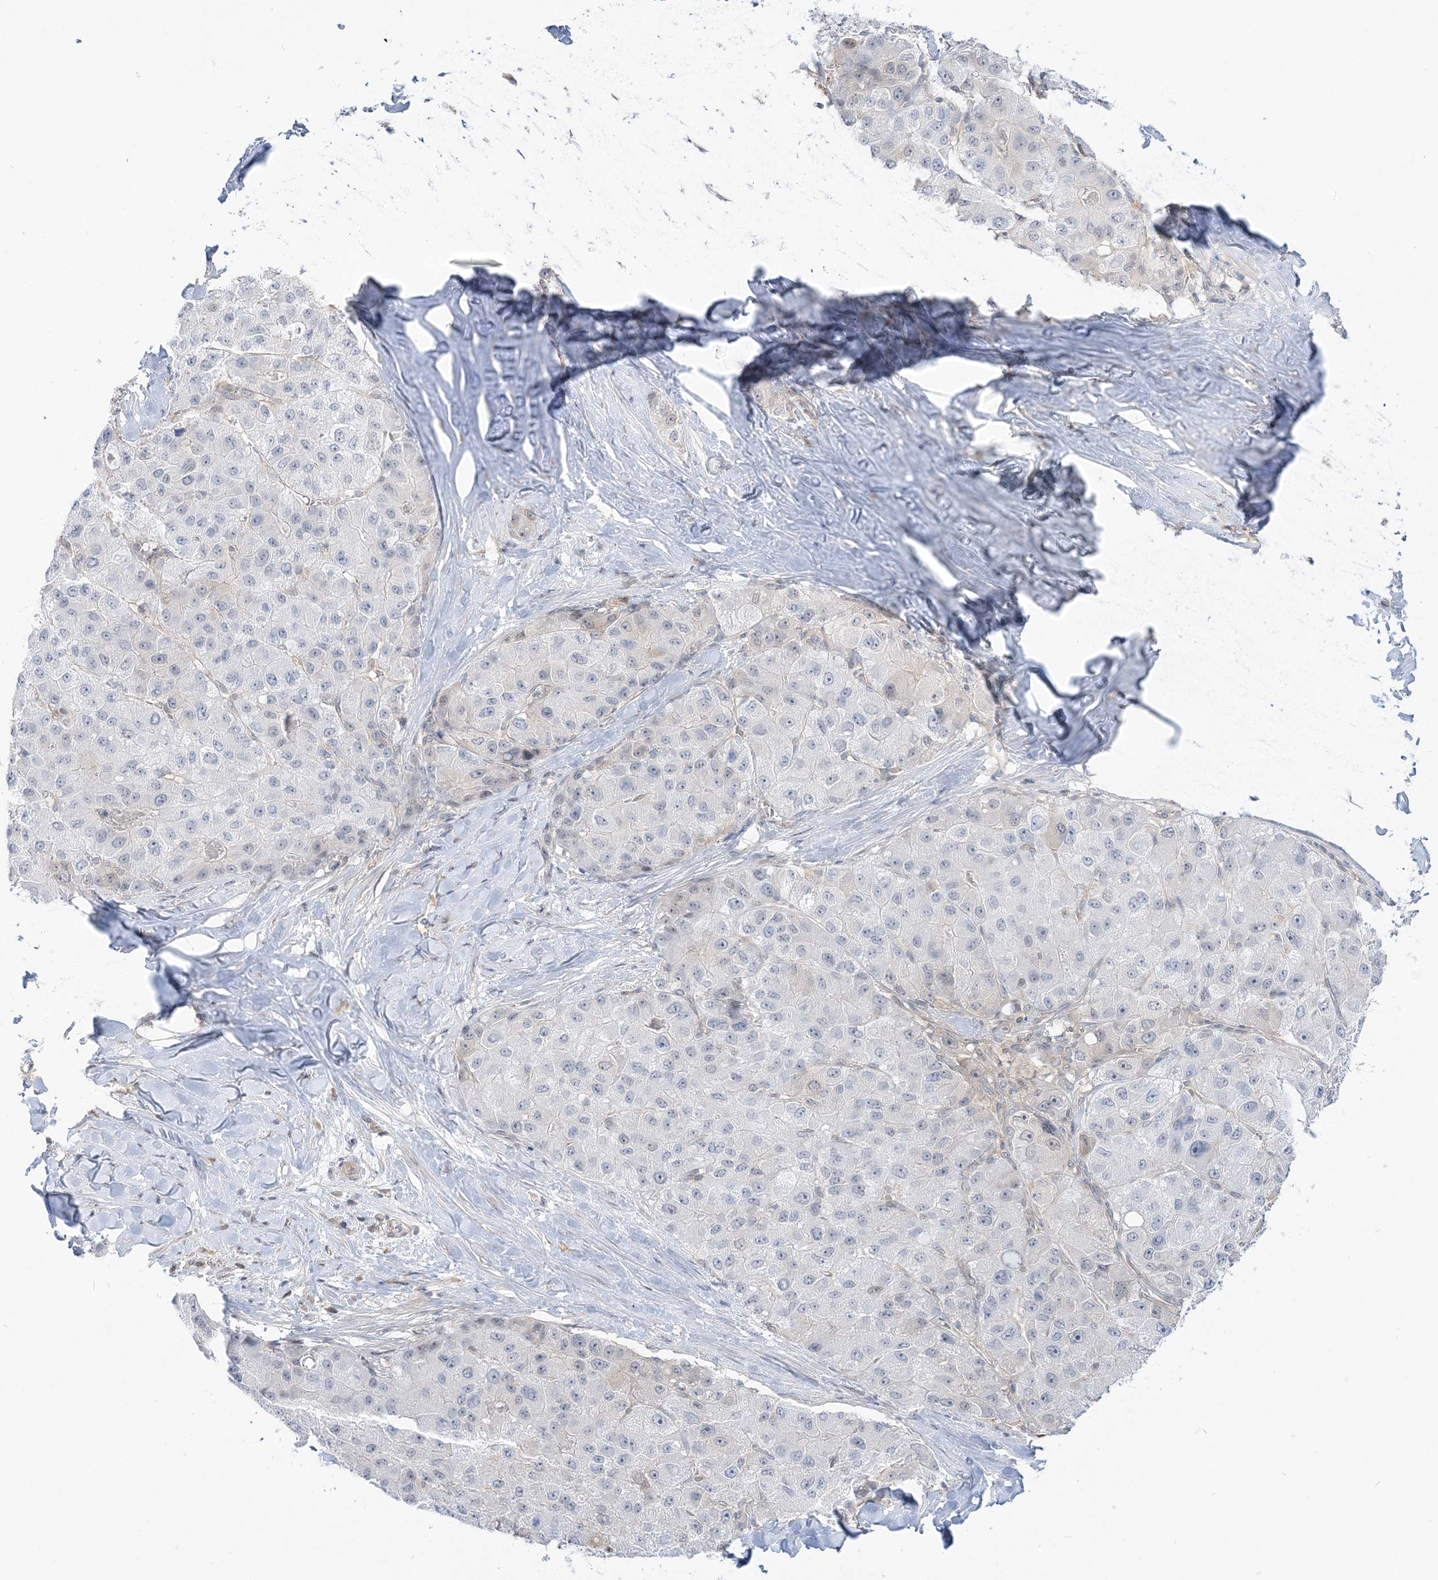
{"staining": {"intensity": "negative", "quantity": "none", "location": "none"}, "tissue": "liver cancer", "cell_type": "Tumor cells", "image_type": "cancer", "snomed": [{"axis": "morphology", "description": "Carcinoma, Hepatocellular, NOS"}, {"axis": "topography", "description": "Liver"}], "caption": "IHC image of liver cancer (hepatocellular carcinoma) stained for a protein (brown), which exhibits no positivity in tumor cells.", "gene": "THADA", "patient": {"sex": "male", "age": 80}}